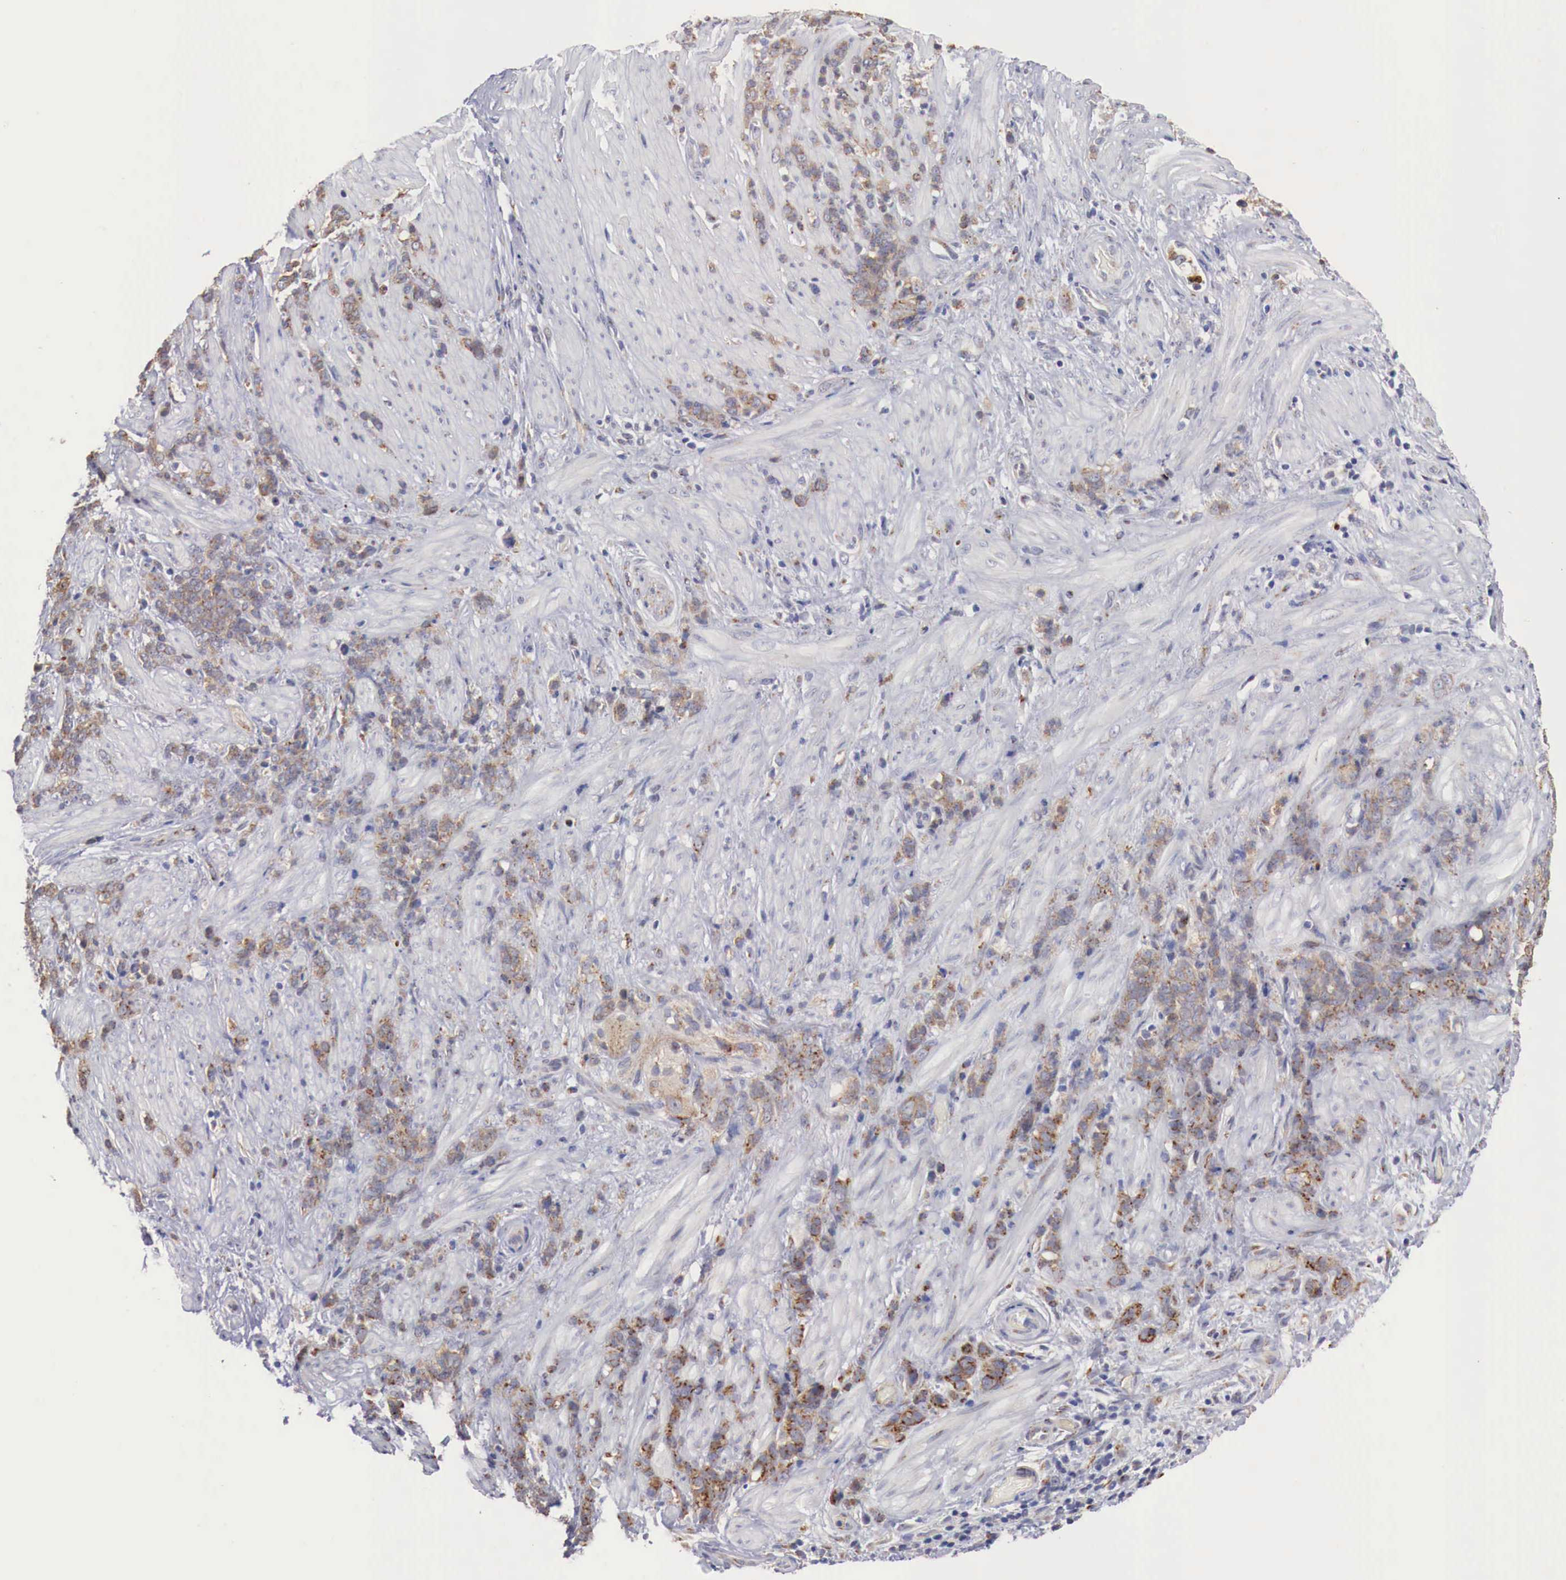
{"staining": {"intensity": "moderate", "quantity": "25%-75%", "location": "cytoplasmic/membranous"}, "tissue": "stomach cancer", "cell_type": "Tumor cells", "image_type": "cancer", "snomed": [{"axis": "morphology", "description": "Adenocarcinoma, NOS"}, {"axis": "topography", "description": "Stomach, lower"}], "caption": "Stomach adenocarcinoma was stained to show a protein in brown. There is medium levels of moderate cytoplasmic/membranous expression in approximately 25%-75% of tumor cells.", "gene": "SYAP1", "patient": {"sex": "male", "age": 88}}